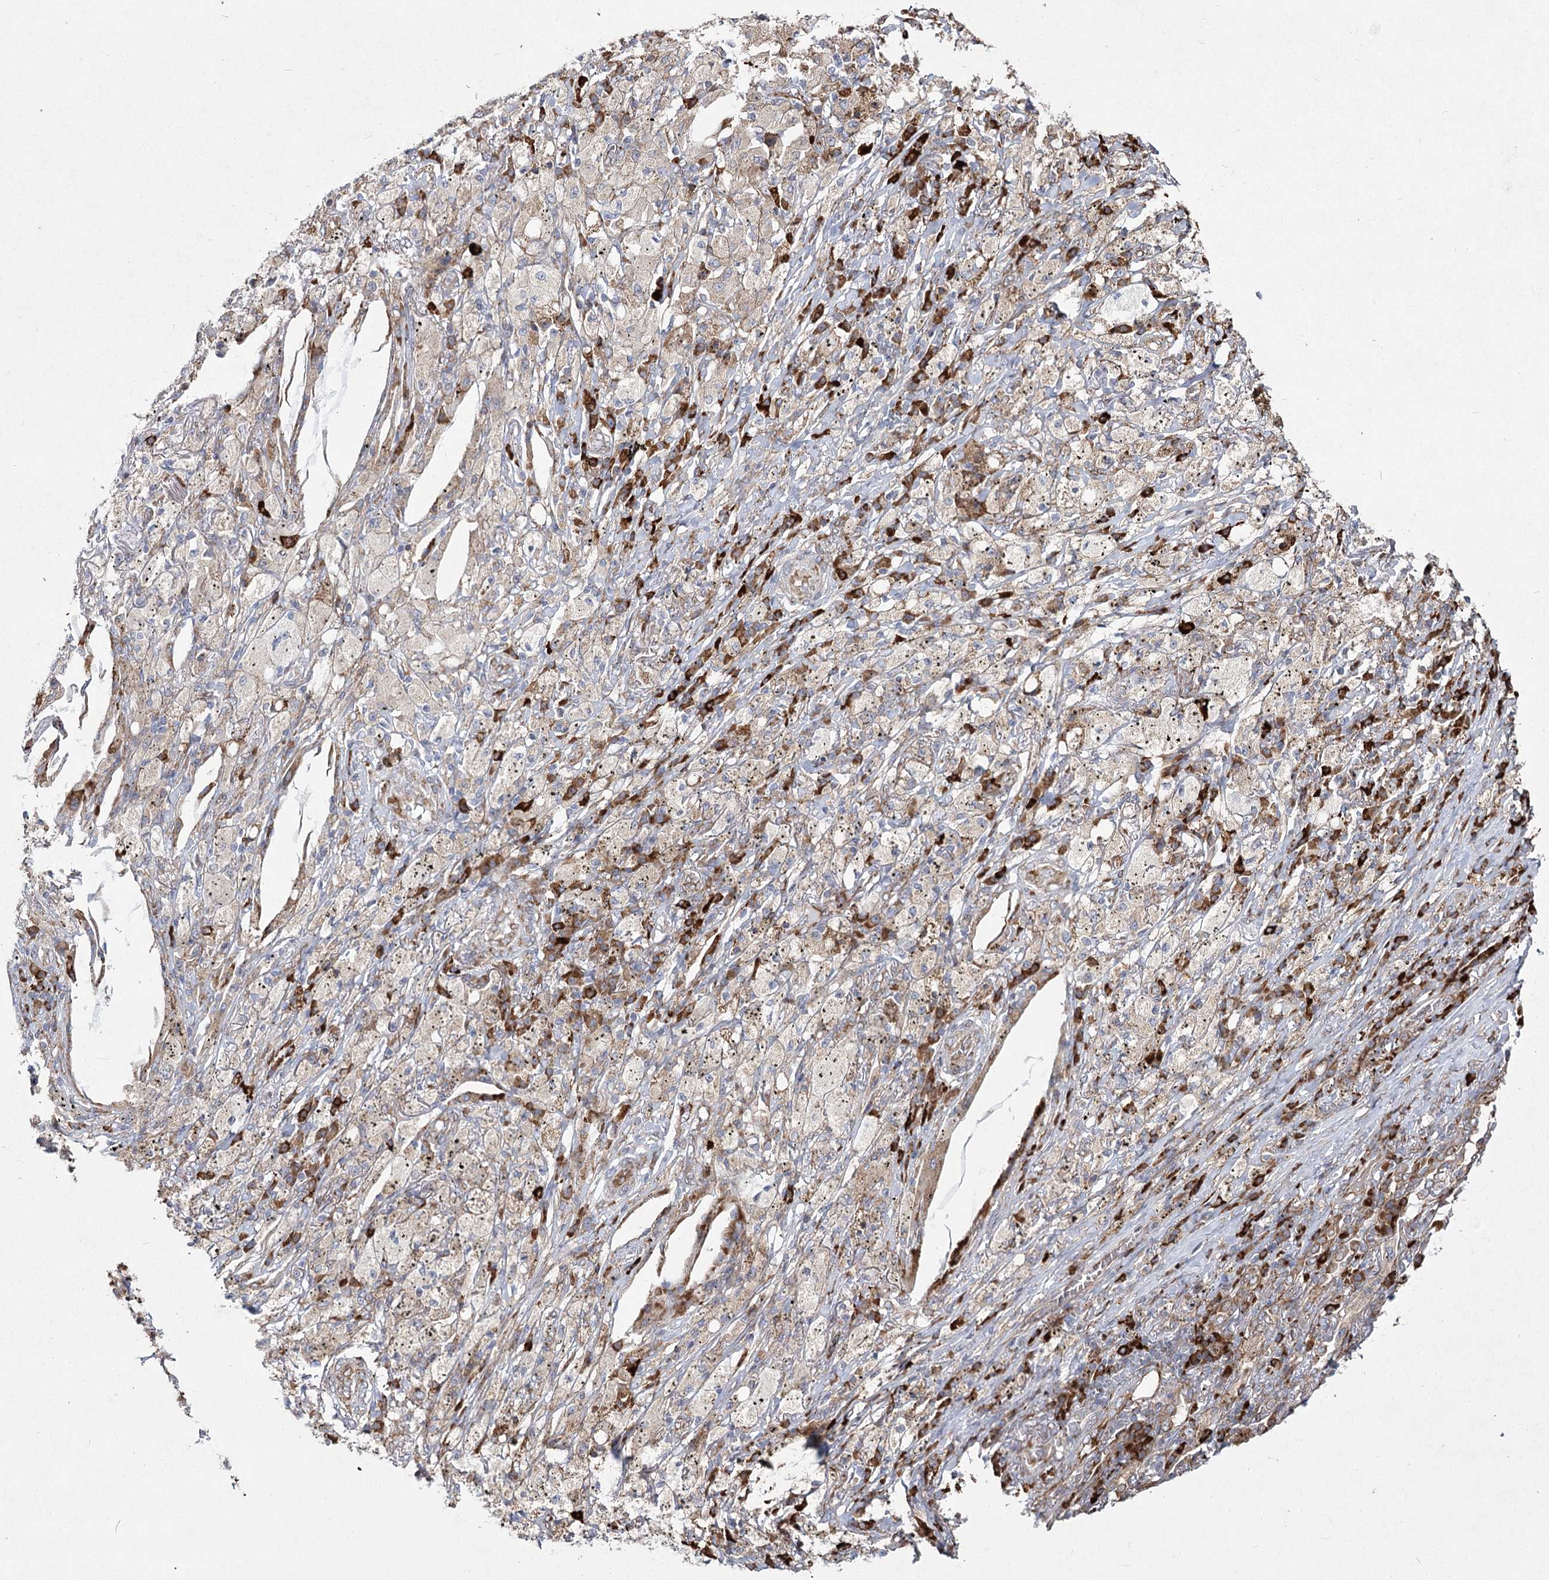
{"staining": {"intensity": "negative", "quantity": "none", "location": "none"}, "tissue": "lung cancer", "cell_type": "Tumor cells", "image_type": "cancer", "snomed": [{"axis": "morphology", "description": "Squamous cell carcinoma, NOS"}, {"axis": "topography", "description": "Lung"}], "caption": "An image of human lung cancer (squamous cell carcinoma) is negative for staining in tumor cells. Nuclei are stained in blue.", "gene": "NHLRC2", "patient": {"sex": "female", "age": 63}}